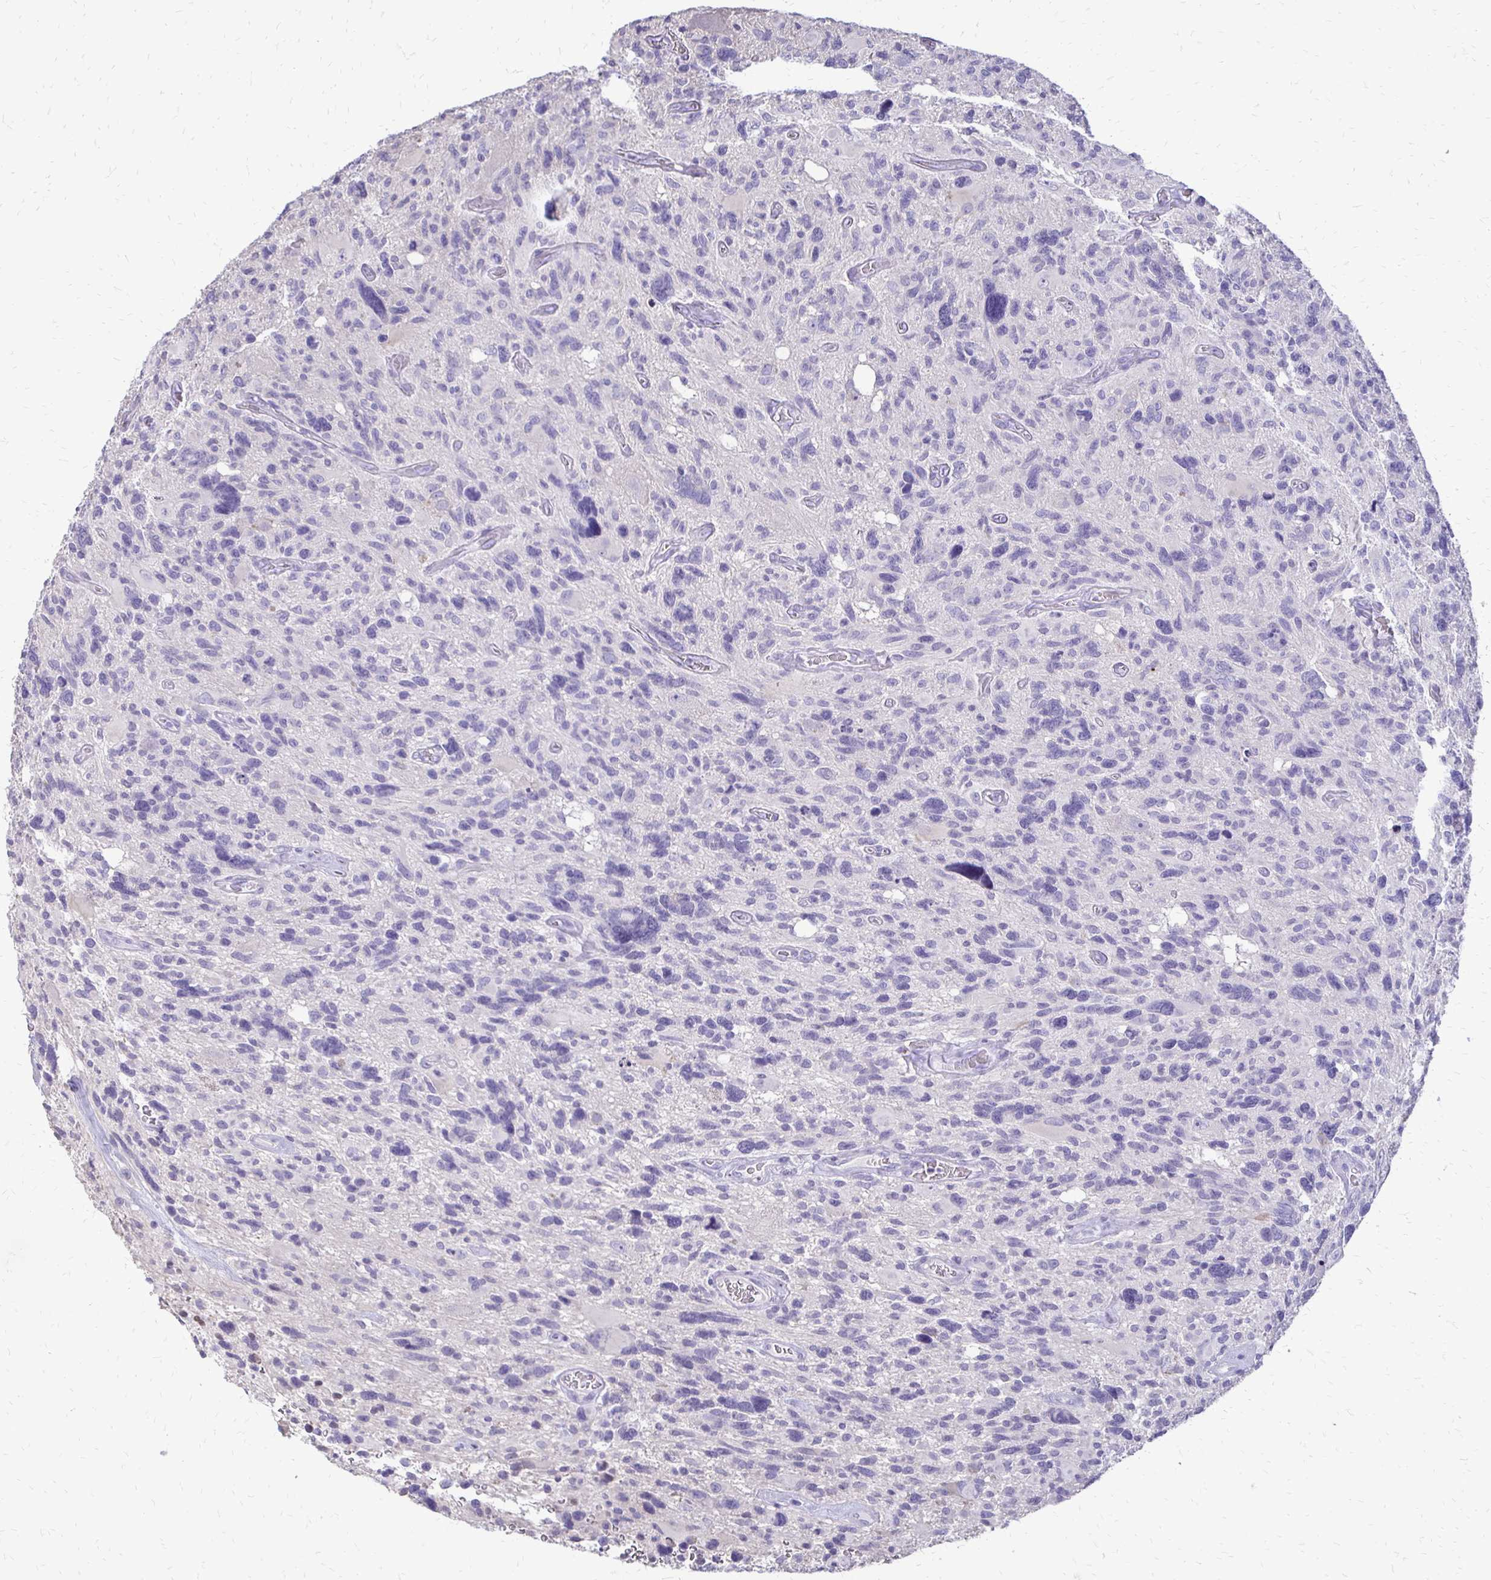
{"staining": {"intensity": "negative", "quantity": "none", "location": "none"}, "tissue": "glioma", "cell_type": "Tumor cells", "image_type": "cancer", "snomed": [{"axis": "morphology", "description": "Glioma, malignant, High grade"}, {"axis": "topography", "description": "Brain"}], "caption": "High power microscopy micrograph of an immunohistochemistry (IHC) histopathology image of glioma, revealing no significant positivity in tumor cells.", "gene": "ALPG", "patient": {"sex": "male", "age": 49}}